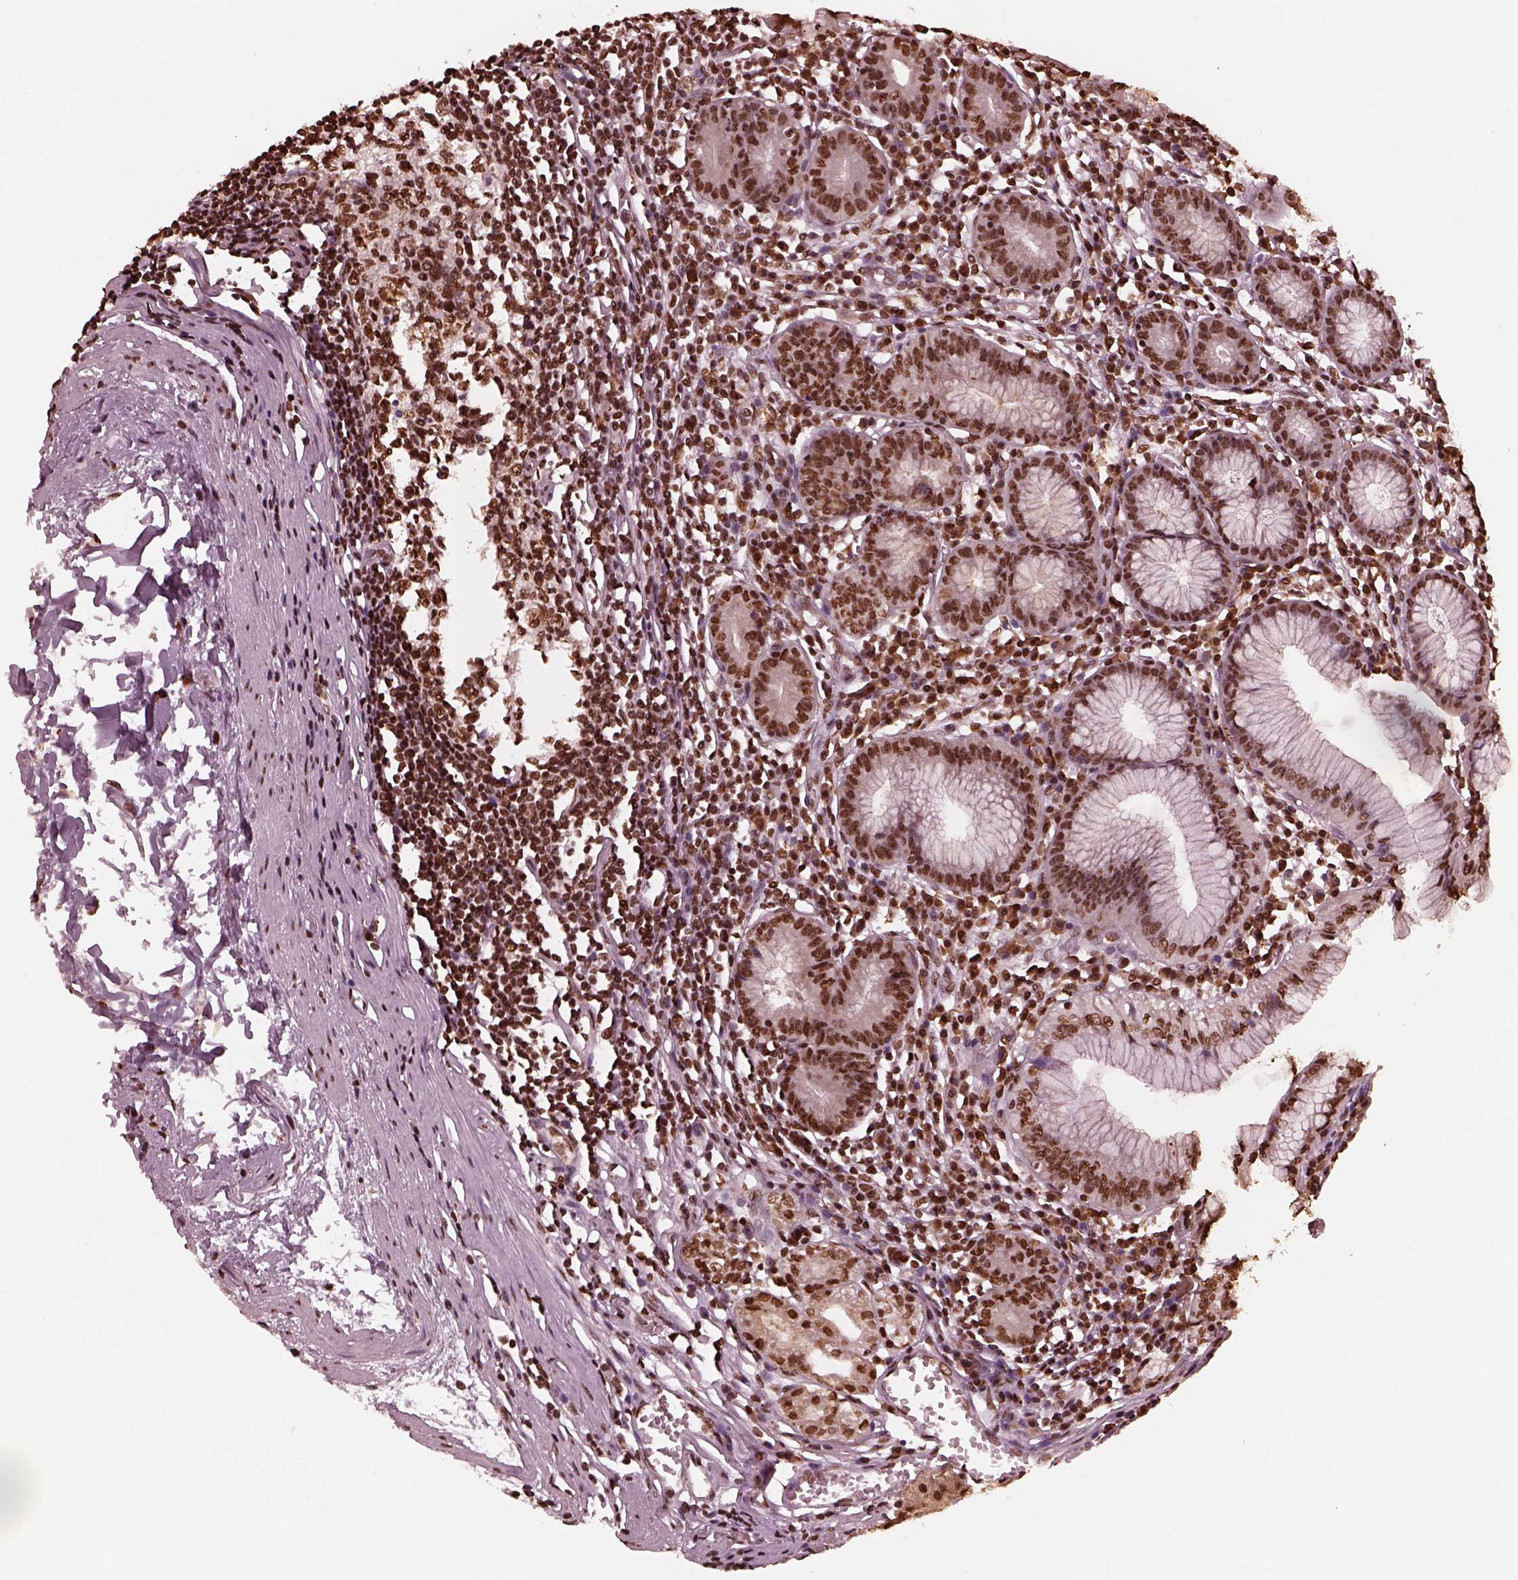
{"staining": {"intensity": "strong", "quantity": ">75%", "location": "nuclear"}, "tissue": "stomach", "cell_type": "Glandular cells", "image_type": "normal", "snomed": [{"axis": "morphology", "description": "Normal tissue, NOS"}, {"axis": "topography", "description": "Stomach"}], "caption": "Protein staining of normal stomach displays strong nuclear positivity in approximately >75% of glandular cells.", "gene": "NSD1", "patient": {"sex": "male", "age": 55}}